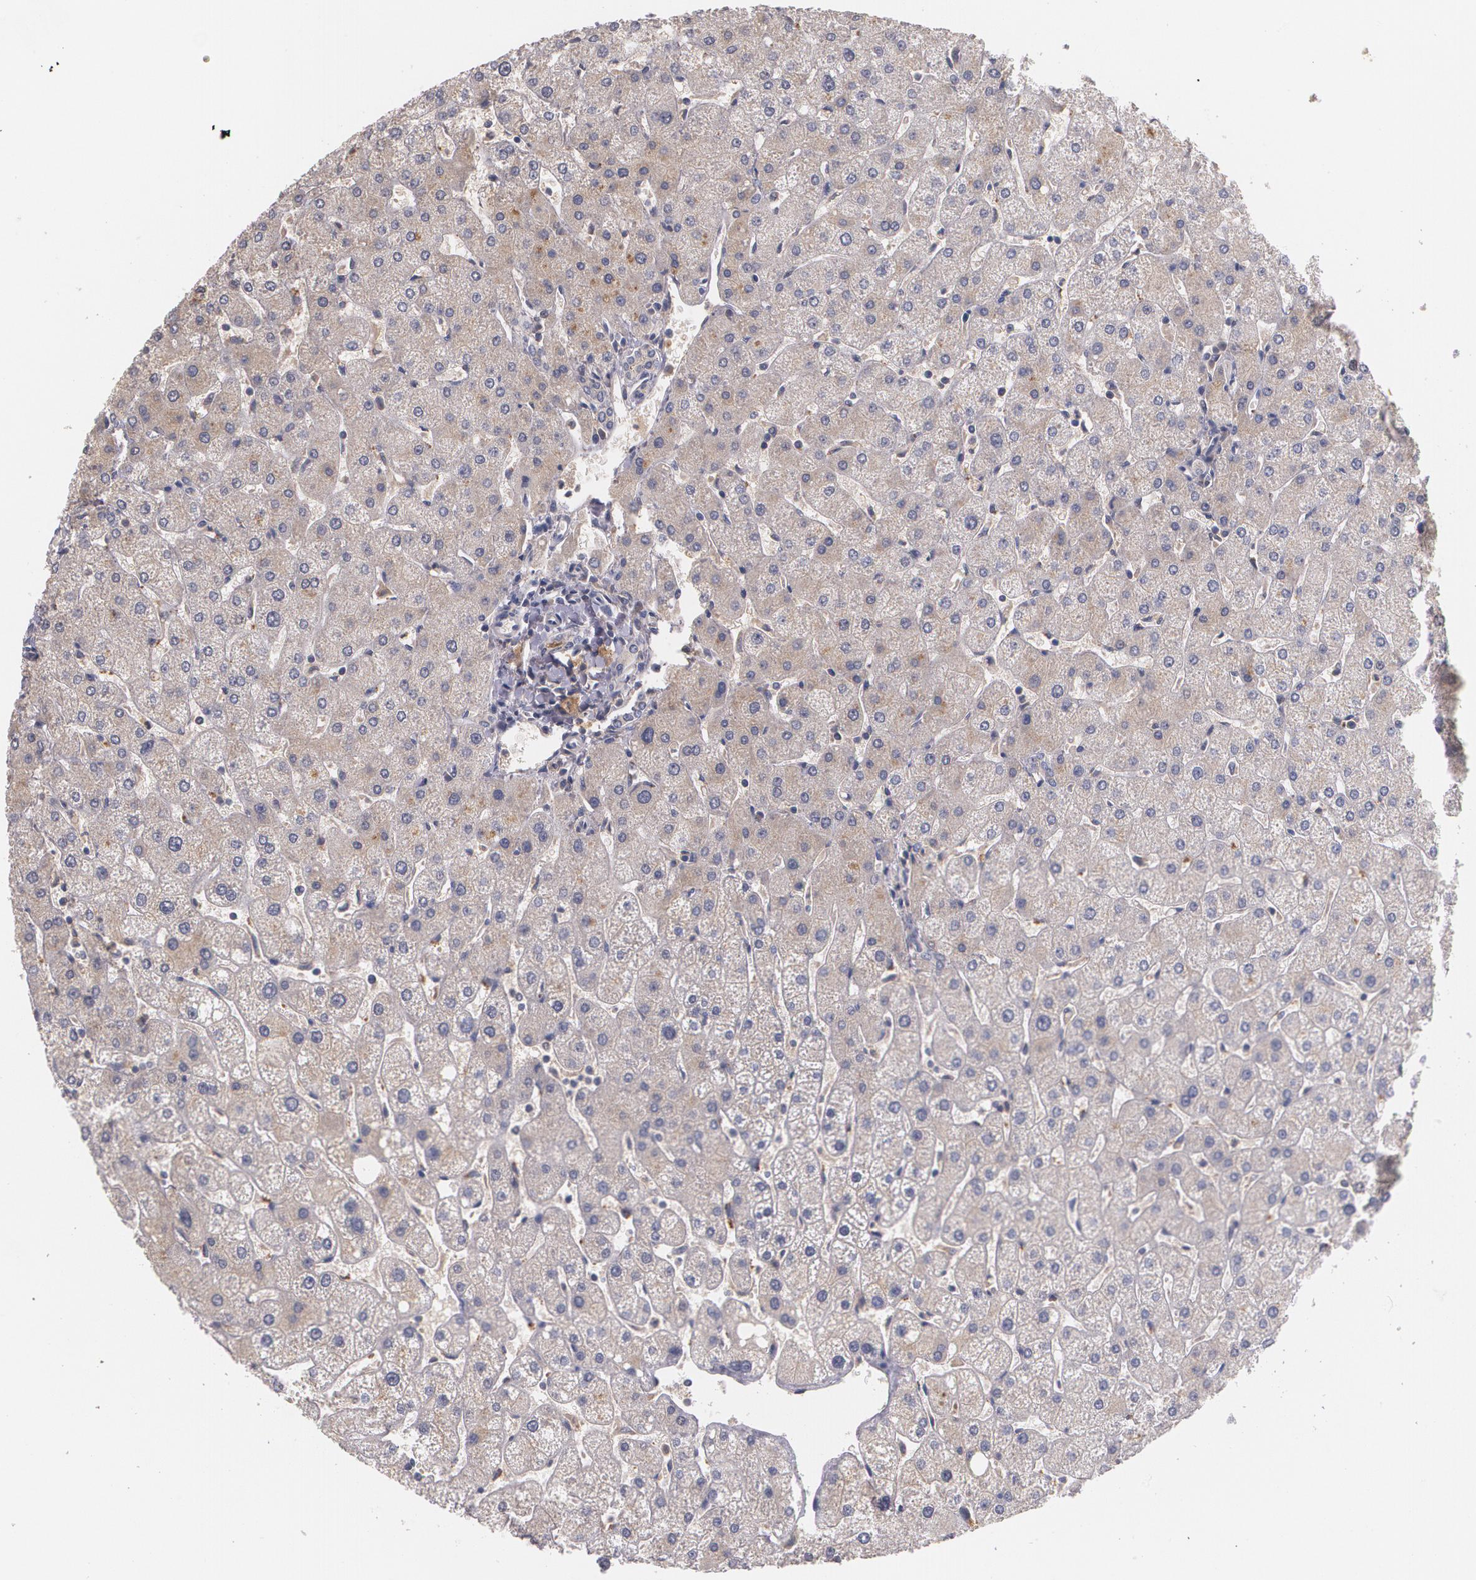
{"staining": {"intensity": "weak", "quantity": "<25%", "location": "cytoplasmic/membranous"}, "tissue": "liver", "cell_type": "Cholangiocytes", "image_type": "normal", "snomed": [{"axis": "morphology", "description": "Normal tissue, NOS"}, {"axis": "topography", "description": "Liver"}], "caption": "High power microscopy photomicrograph of an immunohistochemistry image of unremarkable liver, revealing no significant expression in cholangiocytes.", "gene": "IFNGR2", "patient": {"sex": "male", "age": 67}}